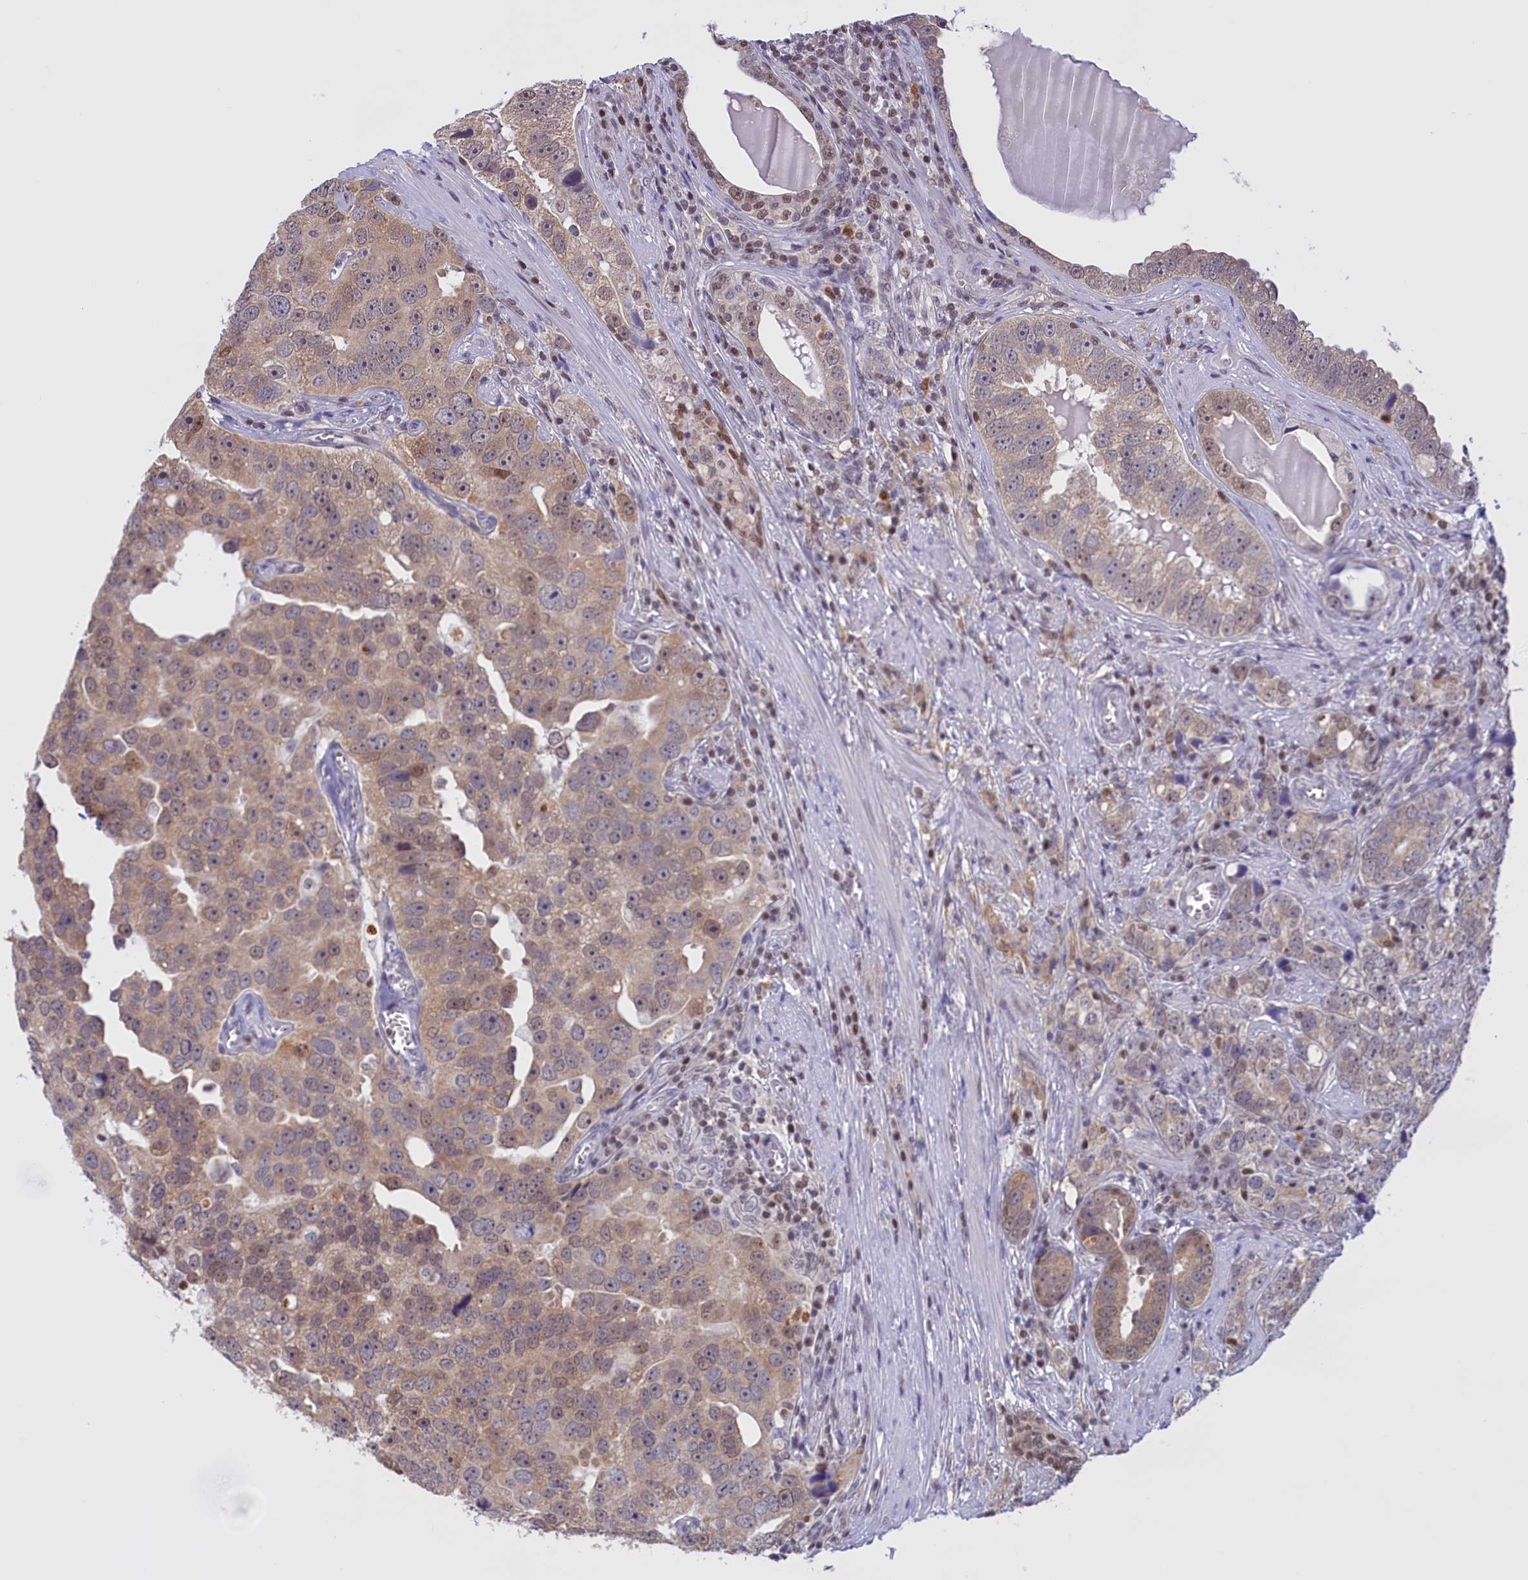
{"staining": {"intensity": "weak", "quantity": "<25%", "location": "nuclear"}, "tissue": "prostate cancer", "cell_type": "Tumor cells", "image_type": "cancer", "snomed": [{"axis": "morphology", "description": "Adenocarcinoma, High grade"}, {"axis": "topography", "description": "Prostate"}], "caption": "IHC histopathology image of human prostate cancer (adenocarcinoma (high-grade)) stained for a protein (brown), which displays no staining in tumor cells.", "gene": "IZUMO2", "patient": {"sex": "male", "age": 71}}